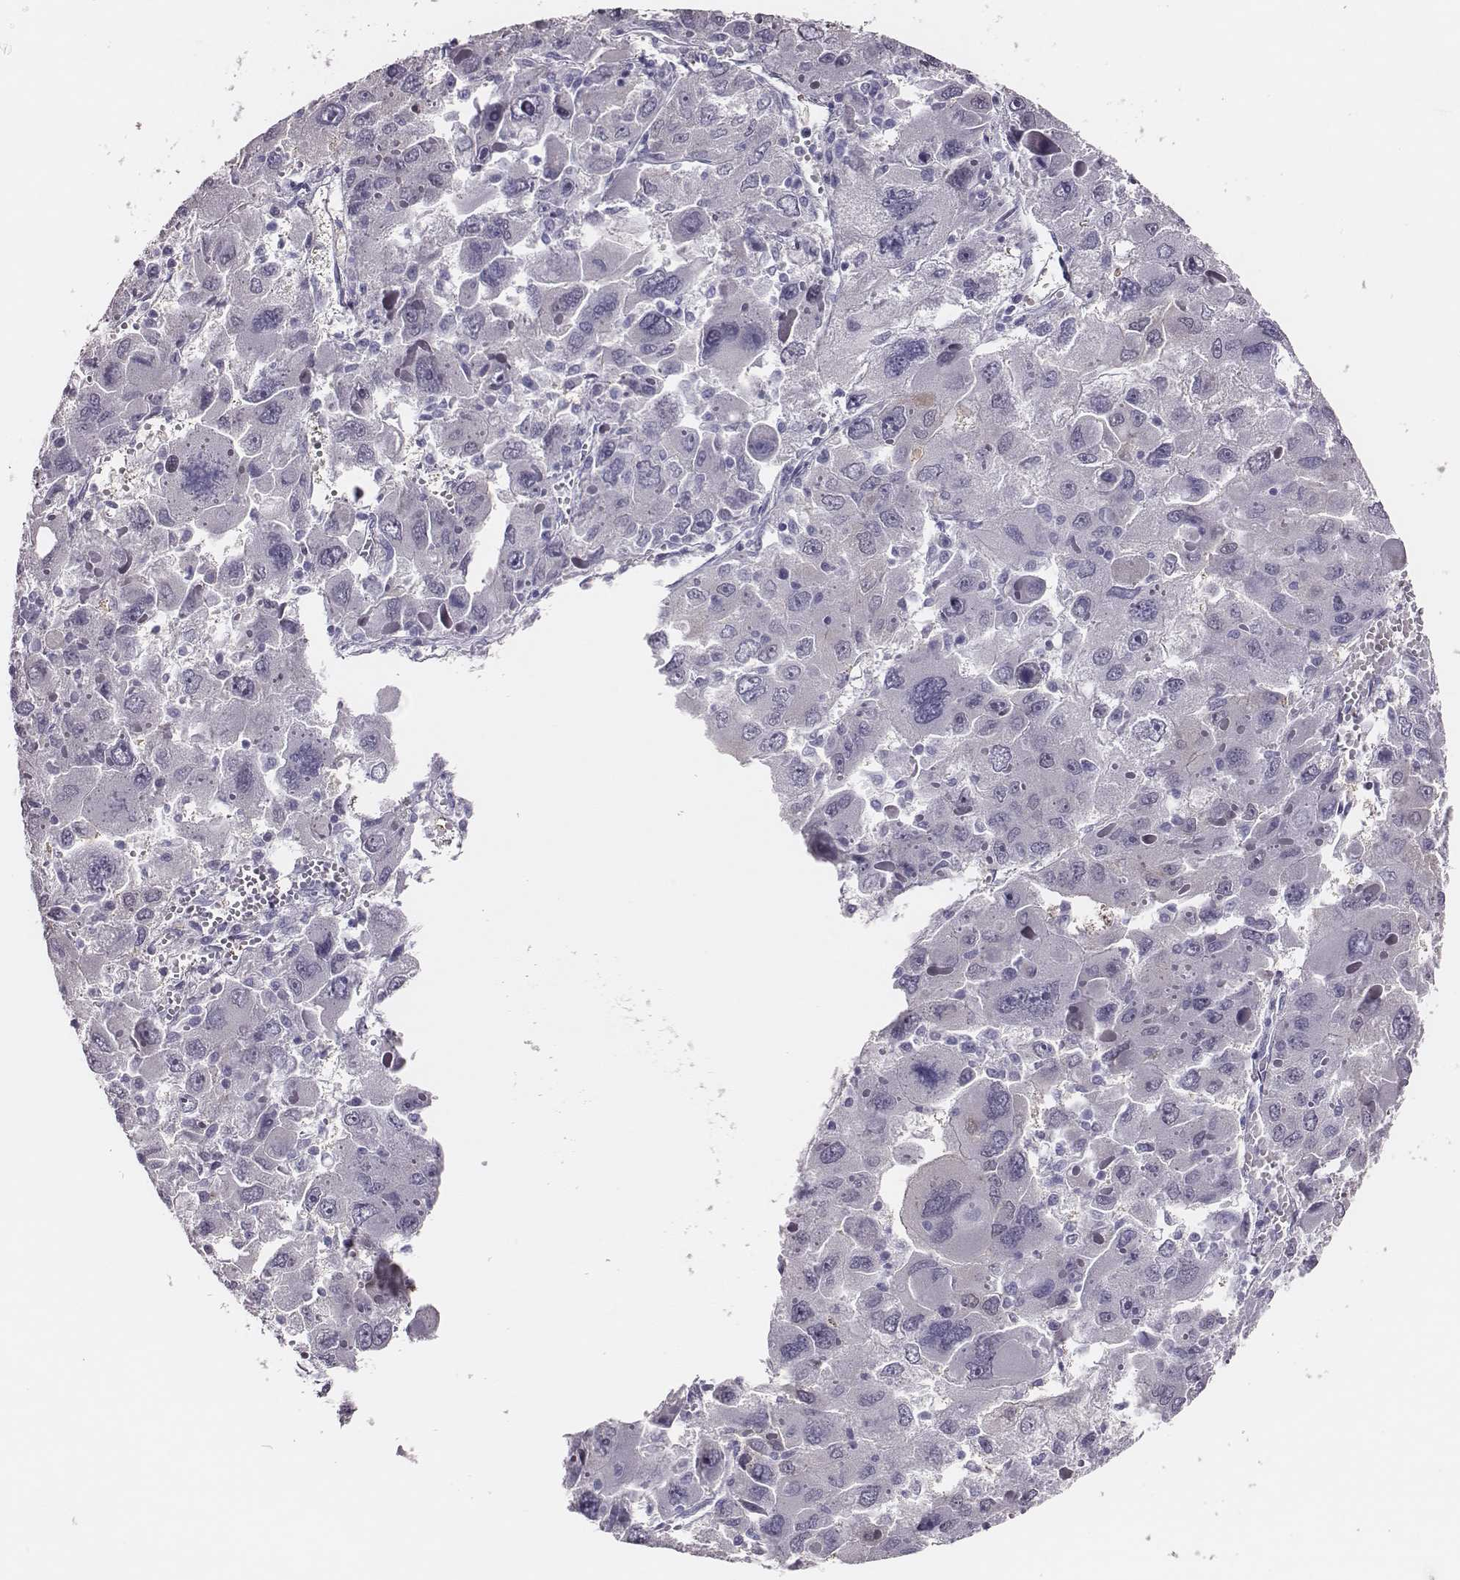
{"staining": {"intensity": "negative", "quantity": "none", "location": "none"}, "tissue": "liver cancer", "cell_type": "Tumor cells", "image_type": "cancer", "snomed": [{"axis": "morphology", "description": "Carcinoma, Hepatocellular, NOS"}, {"axis": "topography", "description": "Liver"}], "caption": "Liver cancer (hepatocellular carcinoma) was stained to show a protein in brown. There is no significant staining in tumor cells.", "gene": "SCML2", "patient": {"sex": "female", "age": 41}}